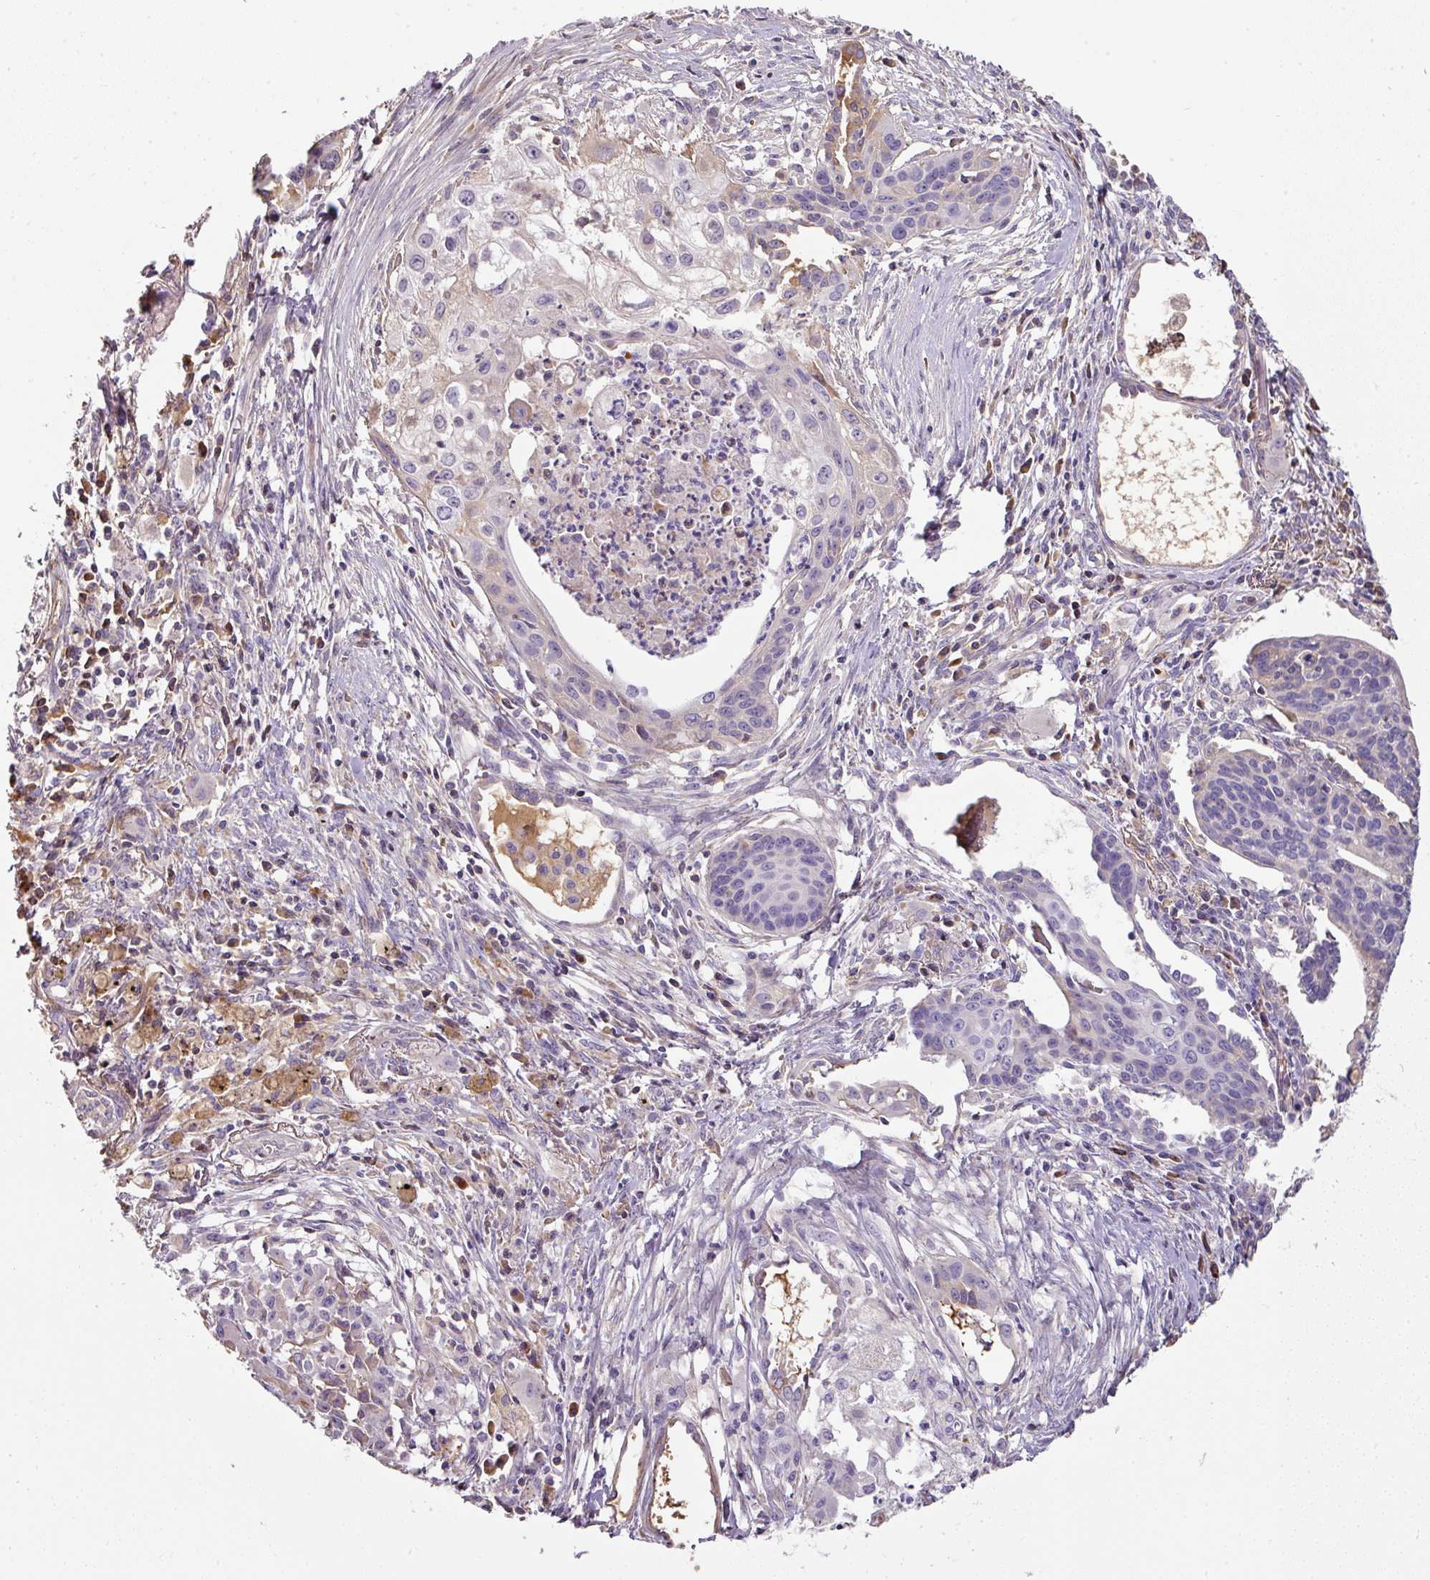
{"staining": {"intensity": "negative", "quantity": "none", "location": "none"}, "tissue": "lung cancer", "cell_type": "Tumor cells", "image_type": "cancer", "snomed": [{"axis": "morphology", "description": "Squamous cell carcinoma, NOS"}, {"axis": "topography", "description": "Lung"}], "caption": "Protein analysis of lung cancer demonstrates no significant positivity in tumor cells. Nuclei are stained in blue.", "gene": "CCZ1", "patient": {"sex": "male", "age": 71}}